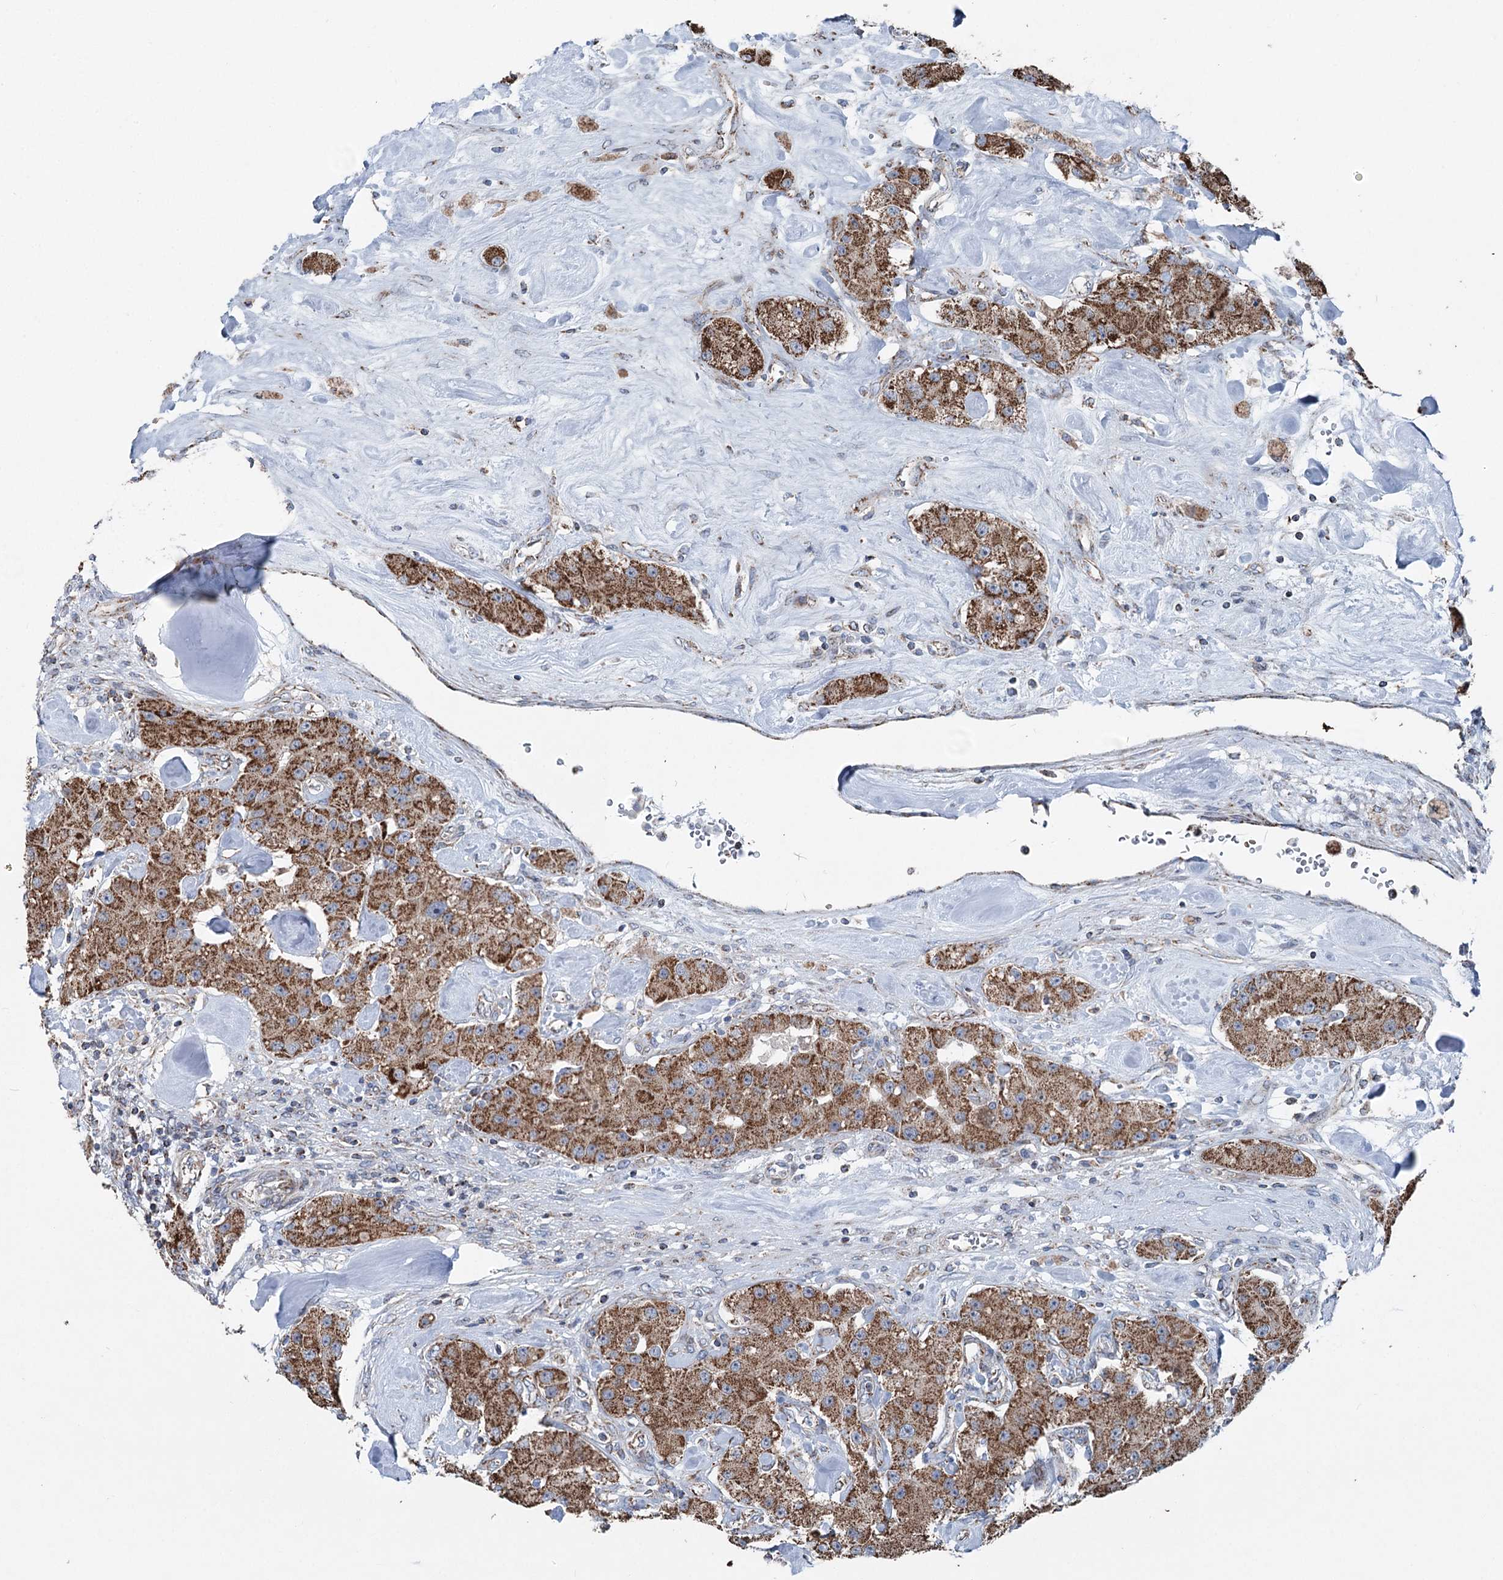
{"staining": {"intensity": "strong", "quantity": ">75%", "location": "cytoplasmic/membranous"}, "tissue": "carcinoid", "cell_type": "Tumor cells", "image_type": "cancer", "snomed": [{"axis": "morphology", "description": "Carcinoid, malignant, NOS"}, {"axis": "topography", "description": "Pancreas"}], "caption": "Protein expression analysis of human carcinoid reveals strong cytoplasmic/membranous expression in about >75% of tumor cells. The protein is shown in brown color, while the nuclei are stained blue.", "gene": "UCN3", "patient": {"sex": "male", "age": 41}}